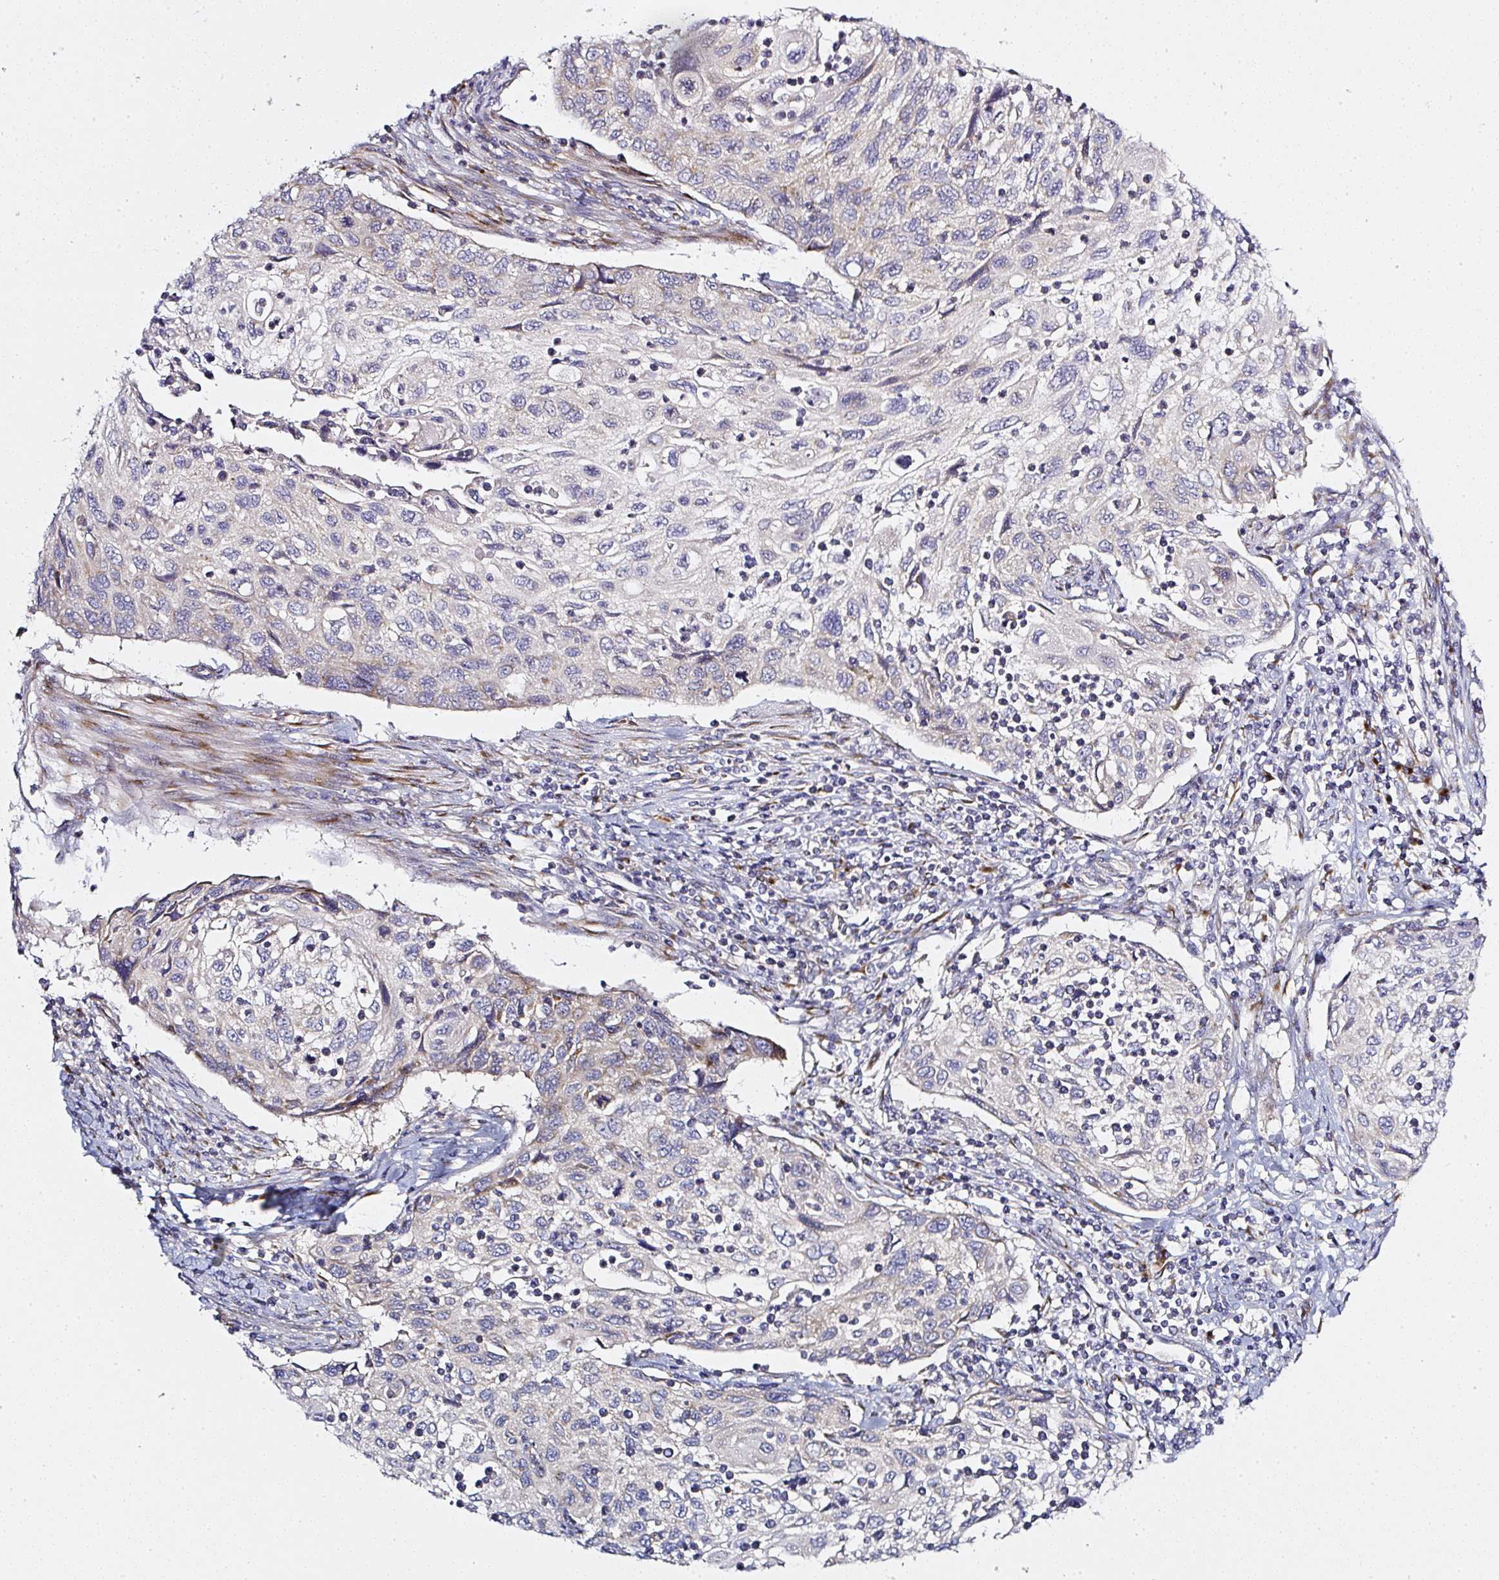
{"staining": {"intensity": "negative", "quantity": "none", "location": "none"}, "tissue": "cervical cancer", "cell_type": "Tumor cells", "image_type": "cancer", "snomed": [{"axis": "morphology", "description": "Squamous cell carcinoma, NOS"}, {"axis": "topography", "description": "Cervix"}], "caption": "Immunohistochemical staining of human cervical squamous cell carcinoma reveals no significant staining in tumor cells.", "gene": "MLX", "patient": {"sex": "female", "age": 70}}